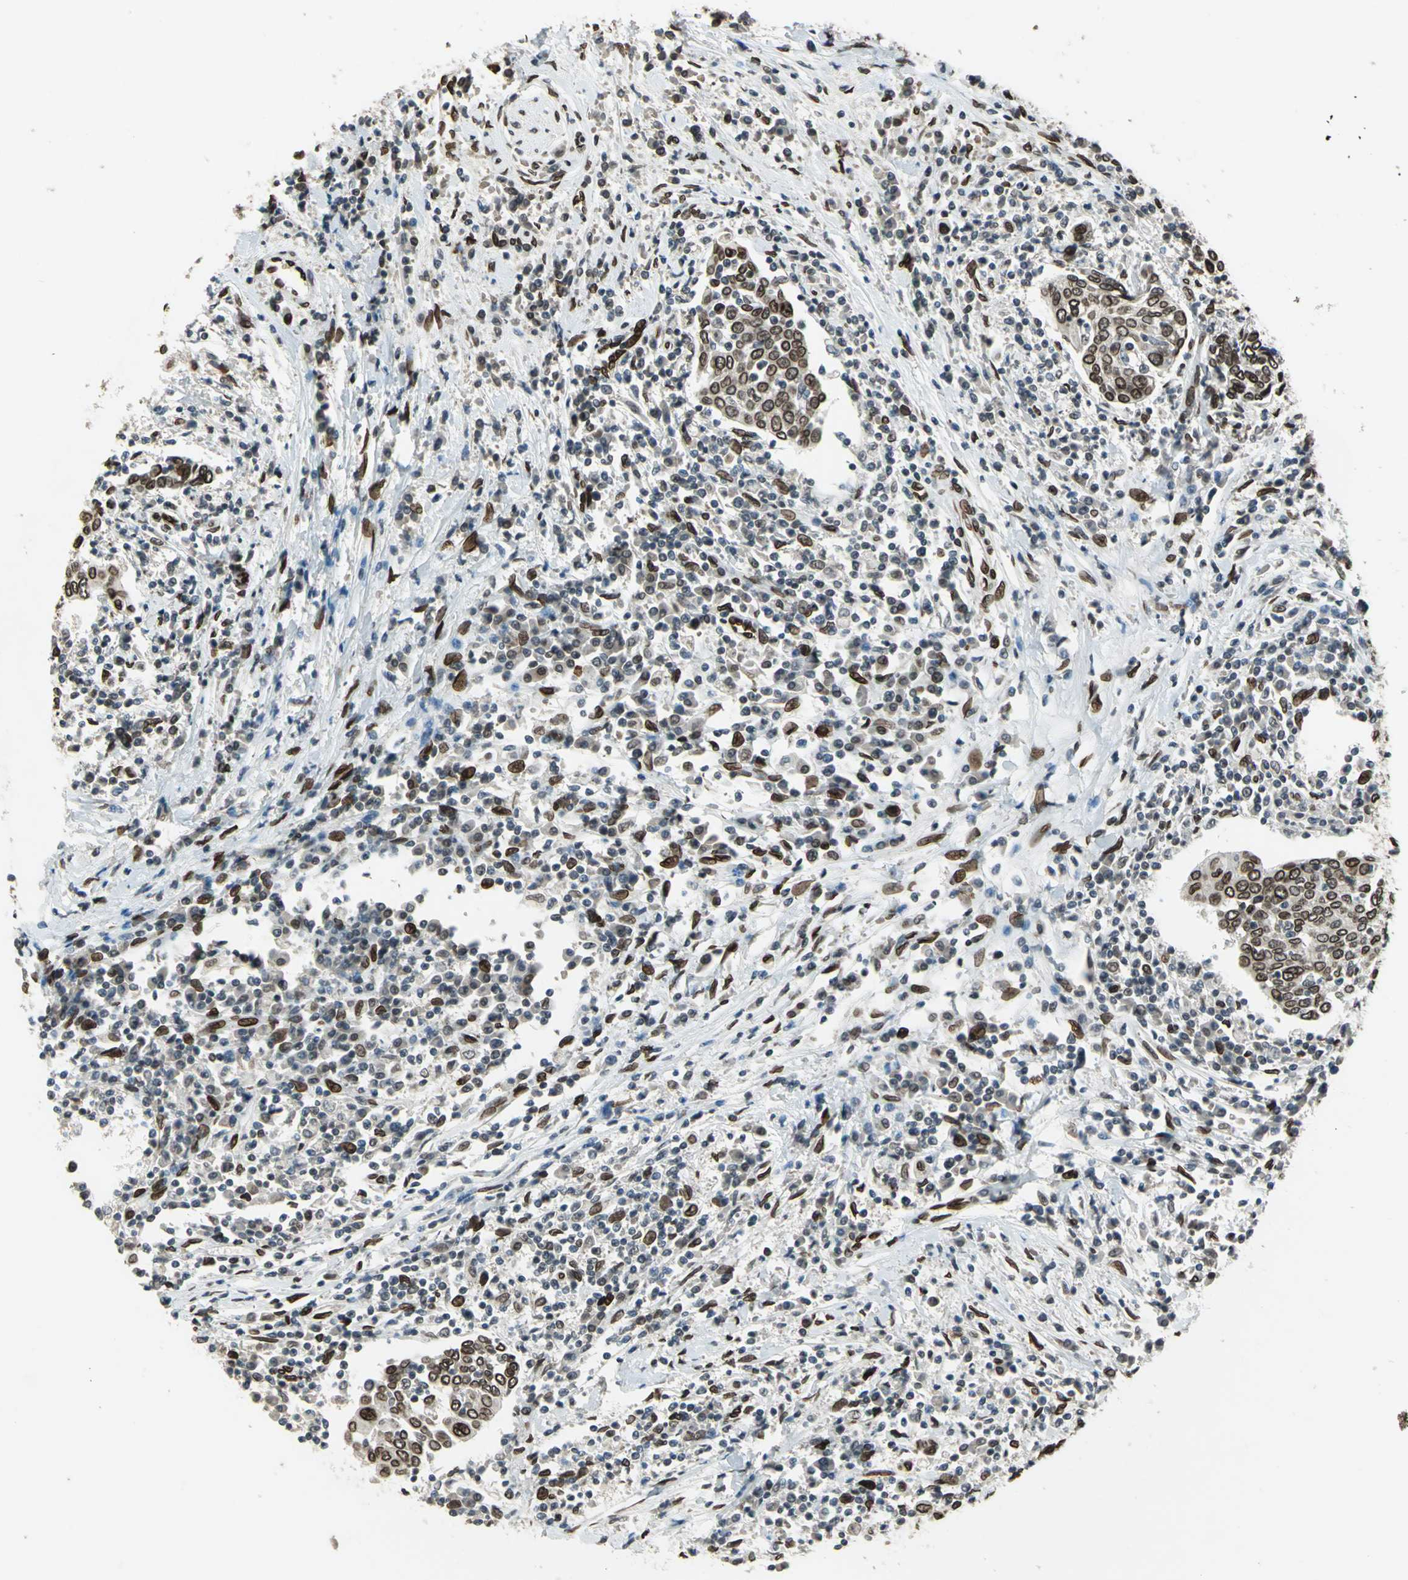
{"staining": {"intensity": "strong", "quantity": ">75%", "location": "cytoplasmic/membranous,nuclear"}, "tissue": "cervical cancer", "cell_type": "Tumor cells", "image_type": "cancer", "snomed": [{"axis": "morphology", "description": "Squamous cell carcinoma, NOS"}, {"axis": "topography", "description": "Cervix"}], "caption": "This histopathology image displays IHC staining of human squamous cell carcinoma (cervical), with high strong cytoplasmic/membranous and nuclear positivity in about >75% of tumor cells.", "gene": "ISY1", "patient": {"sex": "female", "age": 40}}